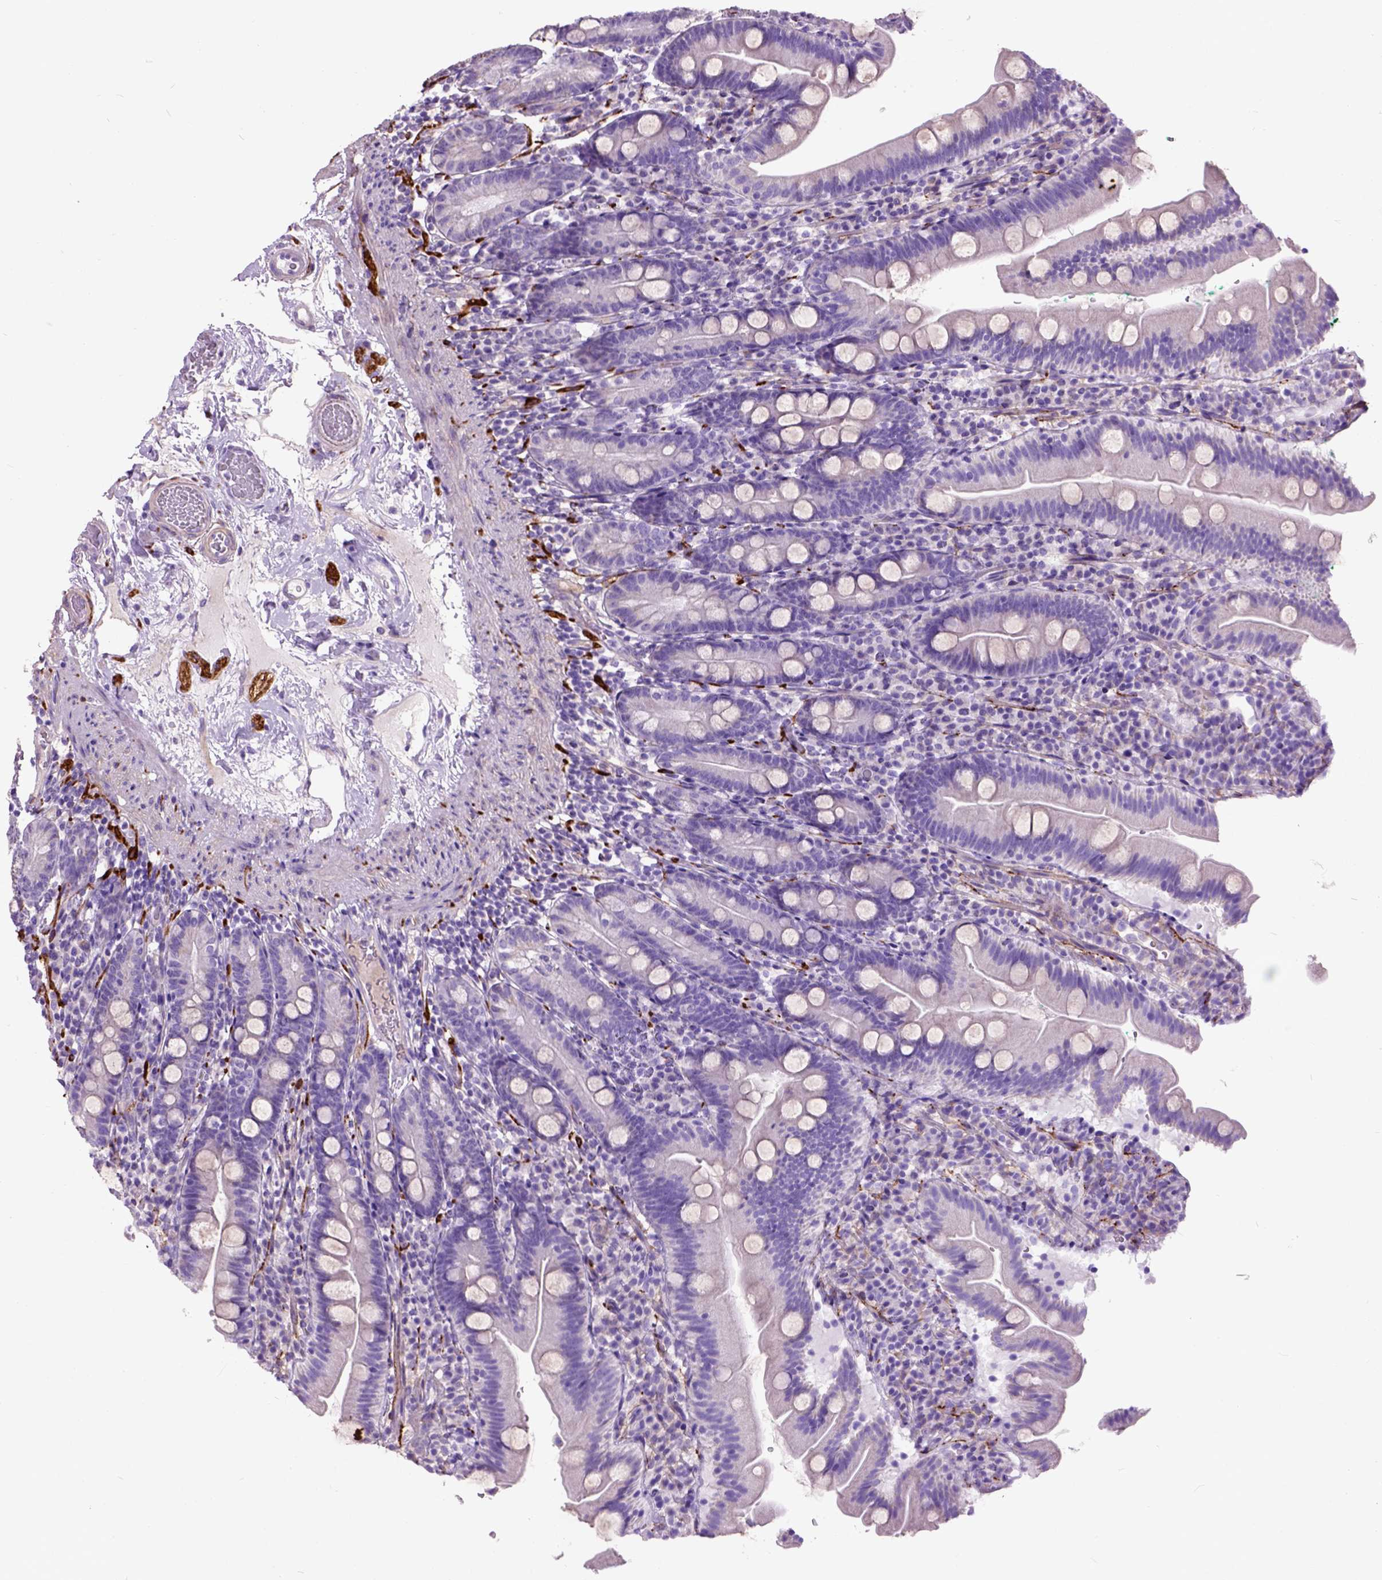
{"staining": {"intensity": "negative", "quantity": "none", "location": "none"}, "tissue": "duodenum", "cell_type": "Glandular cells", "image_type": "normal", "snomed": [{"axis": "morphology", "description": "Normal tissue, NOS"}, {"axis": "topography", "description": "Duodenum"}], "caption": "A high-resolution photomicrograph shows immunohistochemistry (IHC) staining of benign duodenum, which demonstrates no significant positivity in glandular cells. (DAB immunohistochemistry (IHC) with hematoxylin counter stain).", "gene": "MAPT", "patient": {"sex": "female", "age": 67}}